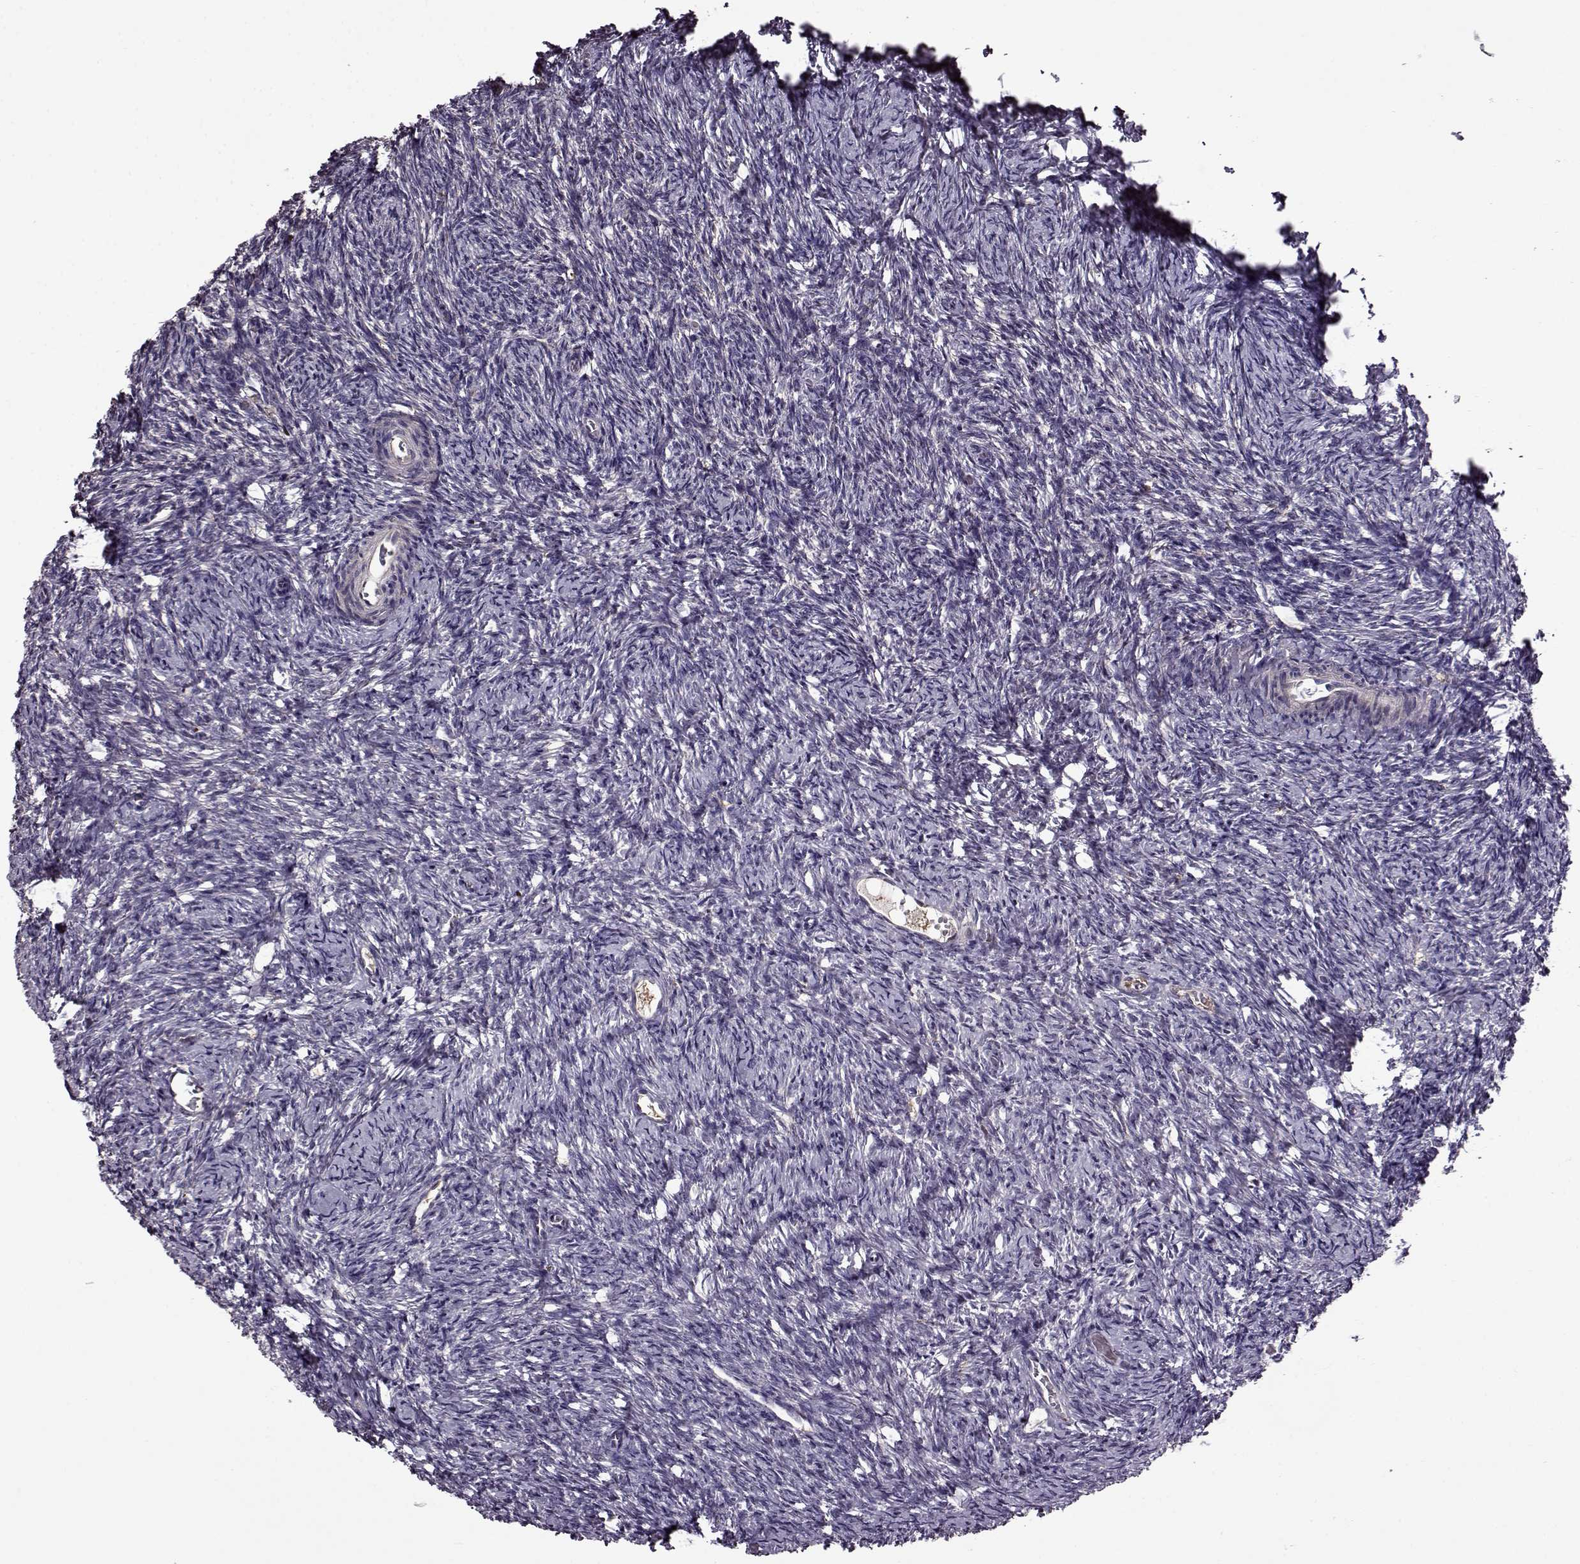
{"staining": {"intensity": "moderate", "quantity": ">75%", "location": "cytoplasmic/membranous"}, "tissue": "ovary", "cell_type": "Follicle cells", "image_type": "normal", "snomed": [{"axis": "morphology", "description": "Normal tissue, NOS"}, {"axis": "topography", "description": "Ovary"}], "caption": "High-magnification brightfield microscopy of normal ovary stained with DAB (3,3'-diaminobenzidine) (brown) and counterstained with hematoxylin (blue). follicle cells exhibit moderate cytoplasmic/membranous positivity is seen in about>75% of cells. (DAB (3,3'-diaminobenzidine) IHC, brown staining for protein, blue staining for nuclei).", "gene": "MTSS1", "patient": {"sex": "female", "age": 39}}